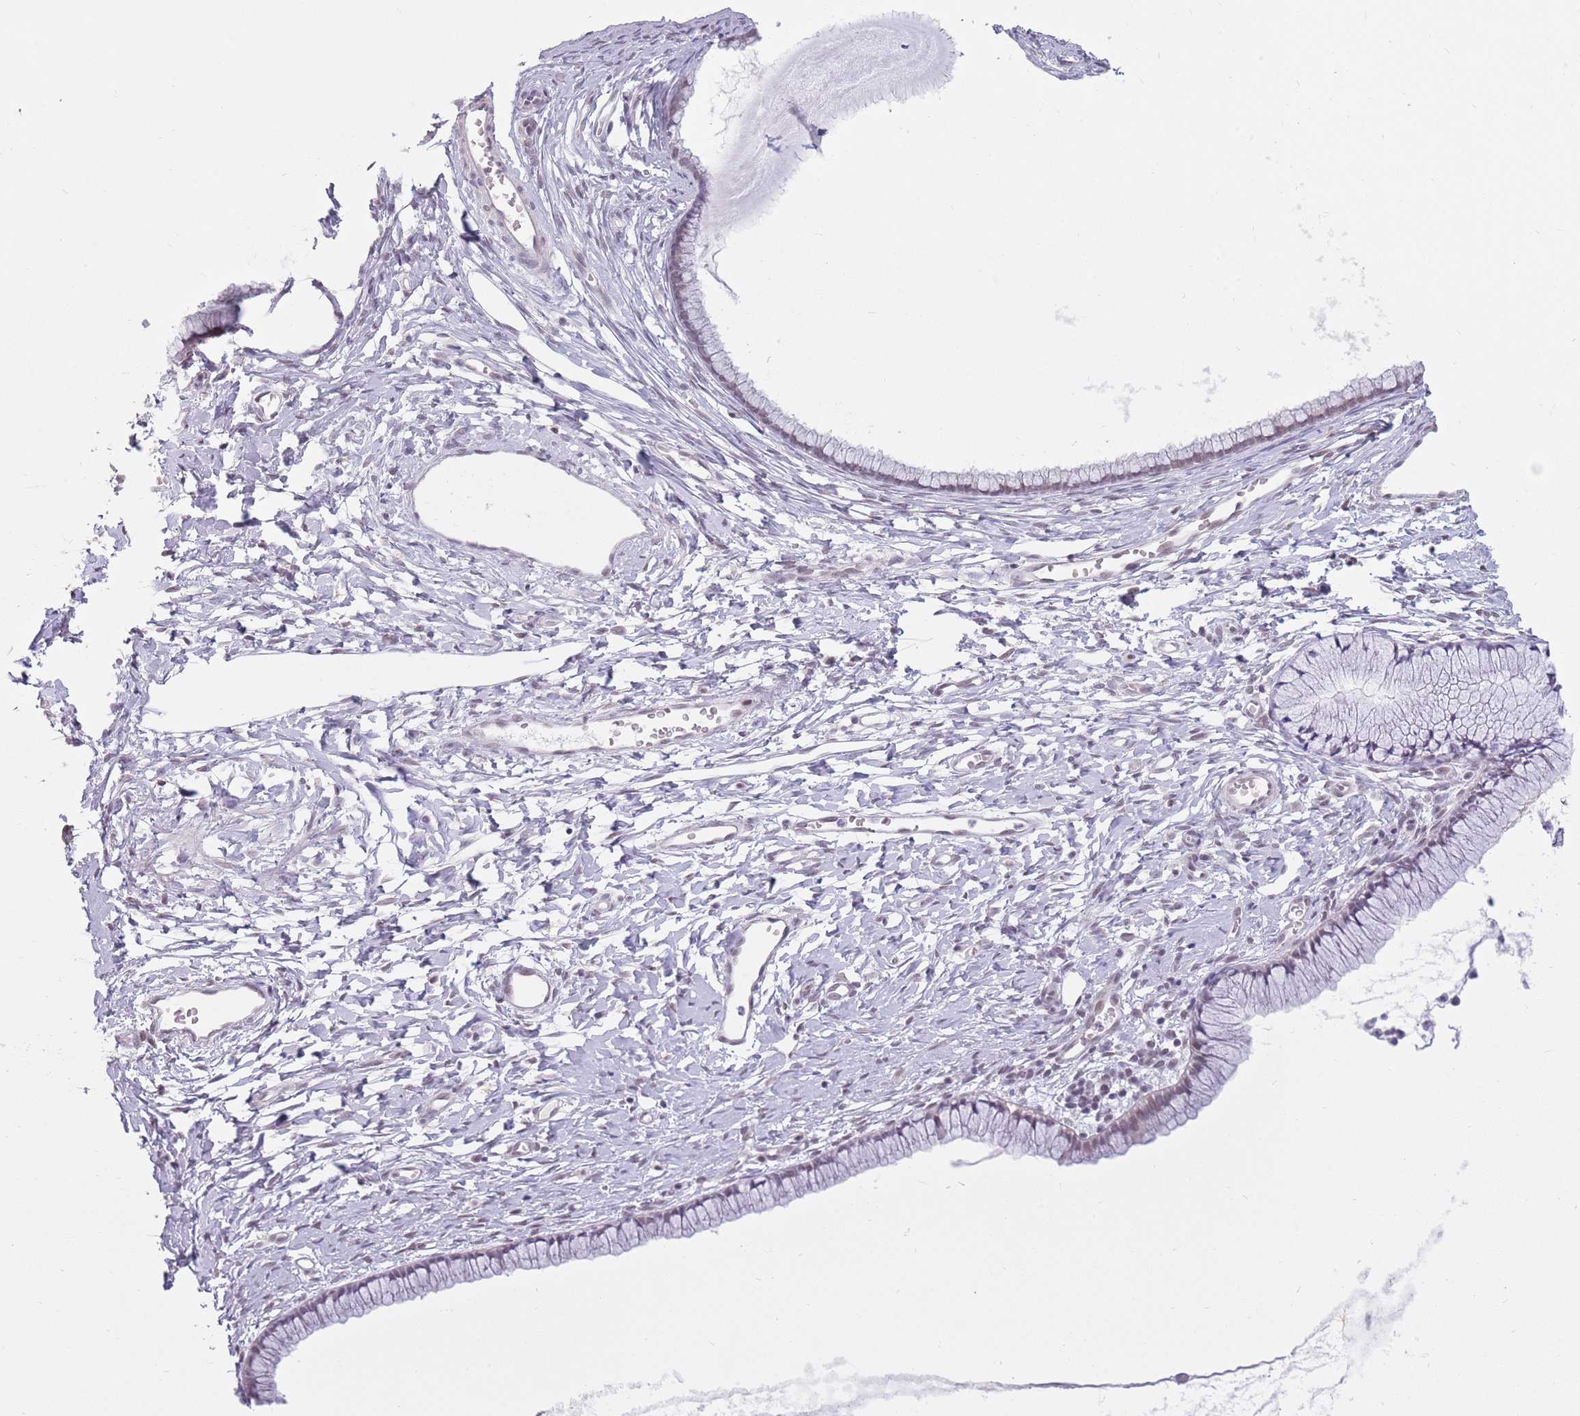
{"staining": {"intensity": "weak", "quantity": "<25%", "location": "nuclear"}, "tissue": "cervix", "cell_type": "Glandular cells", "image_type": "normal", "snomed": [{"axis": "morphology", "description": "Normal tissue, NOS"}, {"axis": "topography", "description": "Cervix"}], "caption": "IHC of benign human cervix reveals no positivity in glandular cells.", "gene": "ZNF574", "patient": {"sex": "female", "age": 40}}